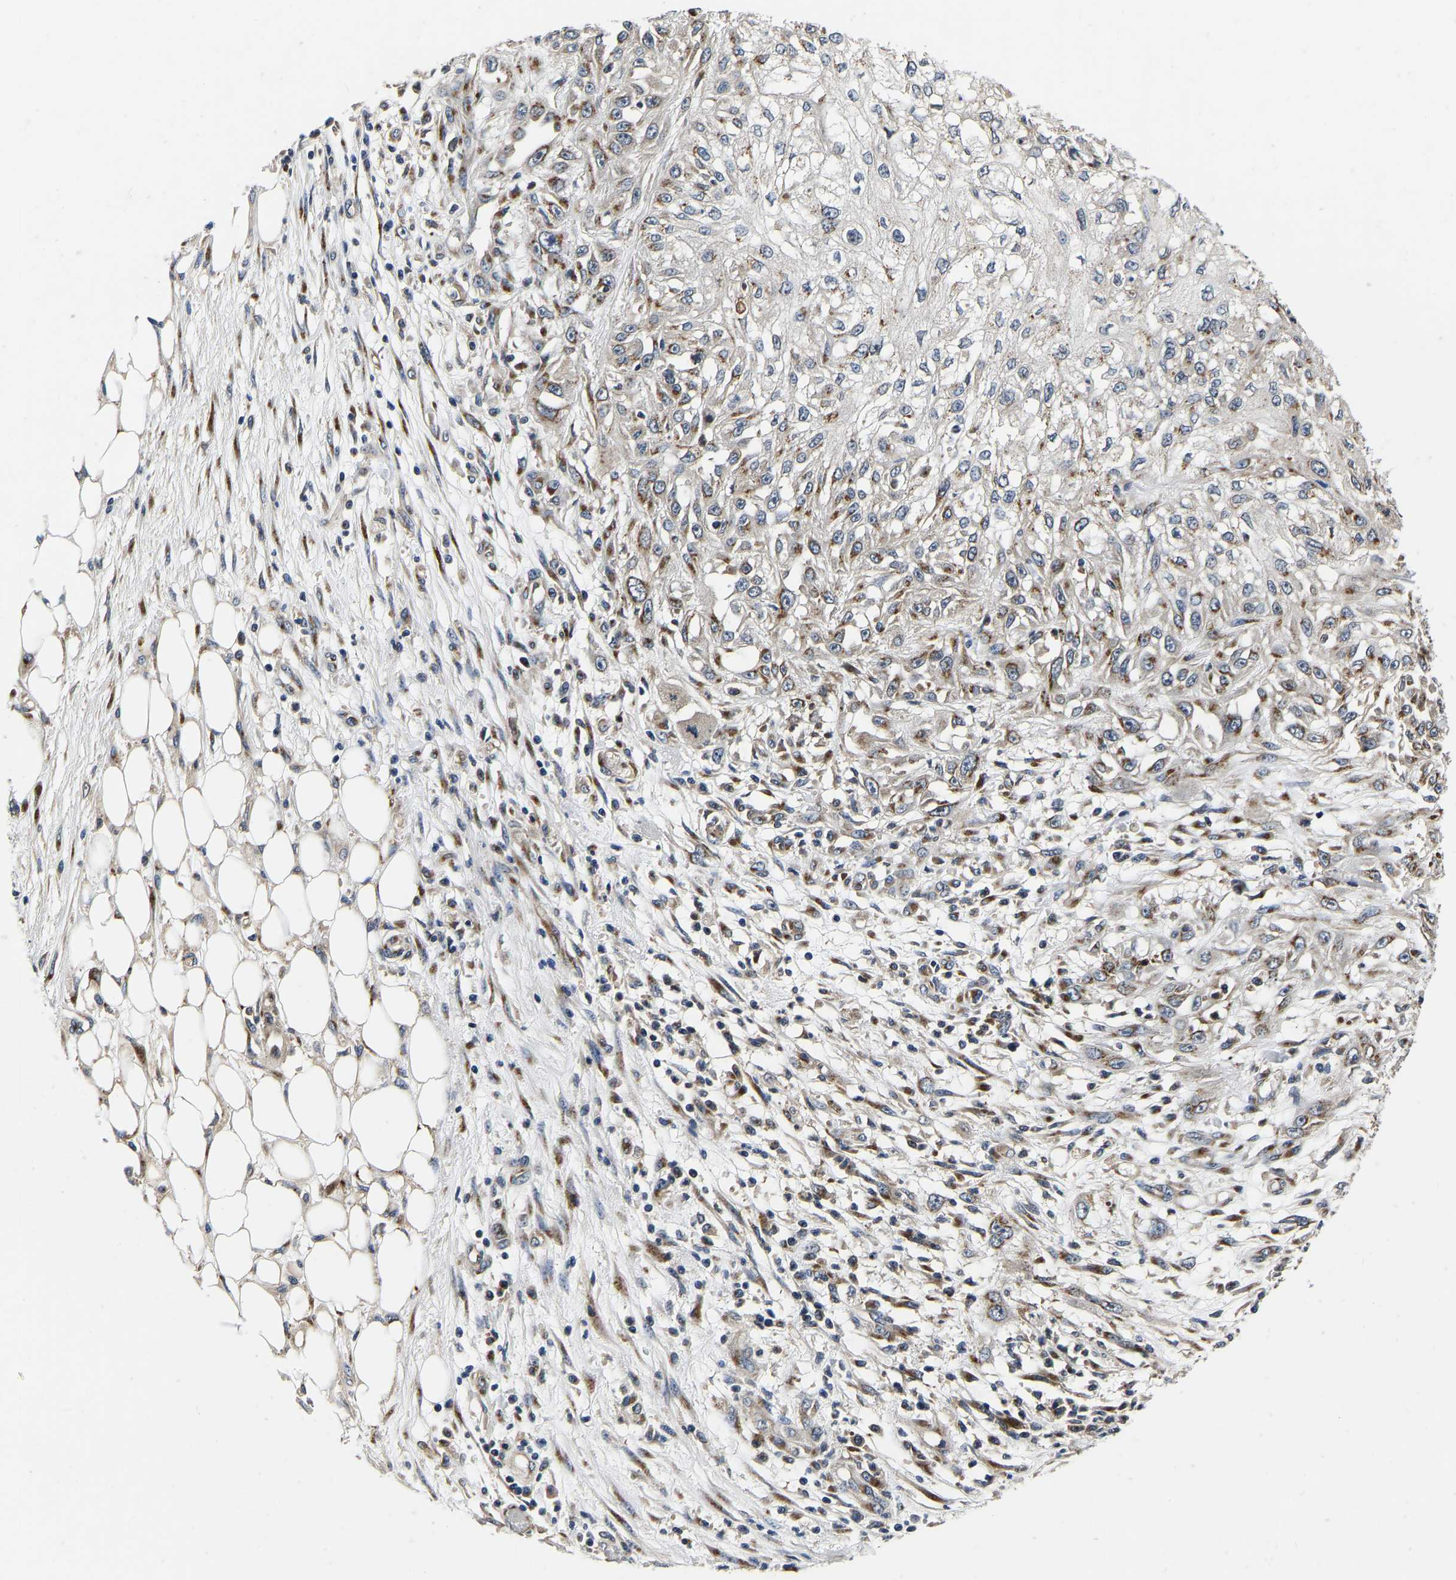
{"staining": {"intensity": "moderate", "quantity": ">75%", "location": "cytoplasmic/membranous"}, "tissue": "skin cancer", "cell_type": "Tumor cells", "image_type": "cancer", "snomed": [{"axis": "morphology", "description": "Squamous cell carcinoma, NOS"}, {"axis": "morphology", "description": "Squamous cell carcinoma, metastatic, NOS"}, {"axis": "topography", "description": "Skin"}, {"axis": "topography", "description": "Lymph node"}], "caption": "Immunohistochemistry (IHC) histopathology image of human skin cancer (metastatic squamous cell carcinoma) stained for a protein (brown), which exhibits medium levels of moderate cytoplasmic/membranous positivity in approximately >75% of tumor cells.", "gene": "RABAC1", "patient": {"sex": "male", "age": 75}}